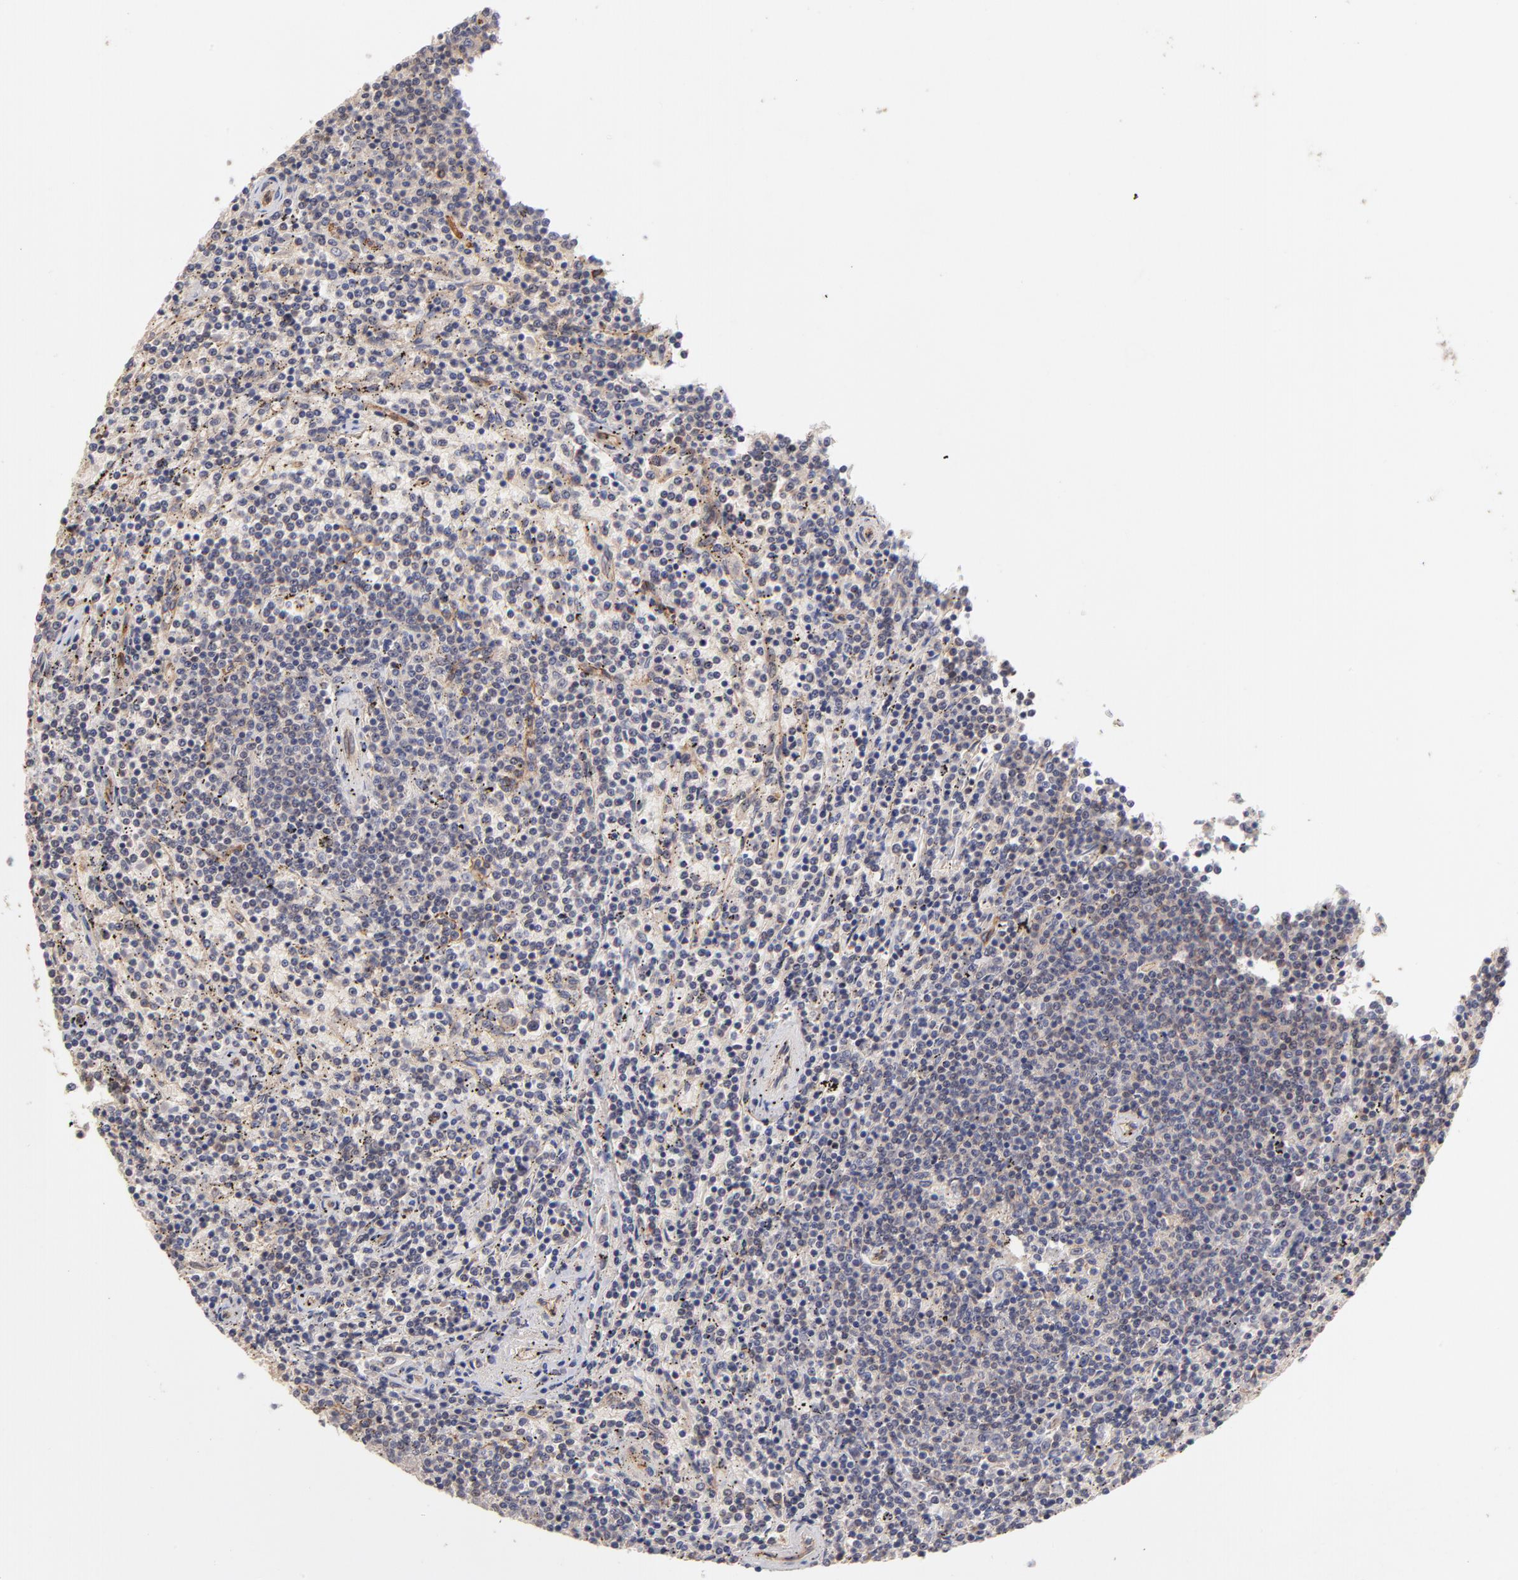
{"staining": {"intensity": "weak", "quantity": ">75%", "location": "cytoplasmic/membranous"}, "tissue": "lymphoma", "cell_type": "Tumor cells", "image_type": "cancer", "snomed": [{"axis": "morphology", "description": "Malignant lymphoma, non-Hodgkin's type, Low grade"}, {"axis": "topography", "description": "Spleen"}], "caption": "This photomicrograph displays IHC staining of low-grade malignant lymphoma, non-Hodgkin's type, with low weak cytoplasmic/membranous expression in about >75% of tumor cells.", "gene": "STAP2", "patient": {"sex": "female", "age": 50}}